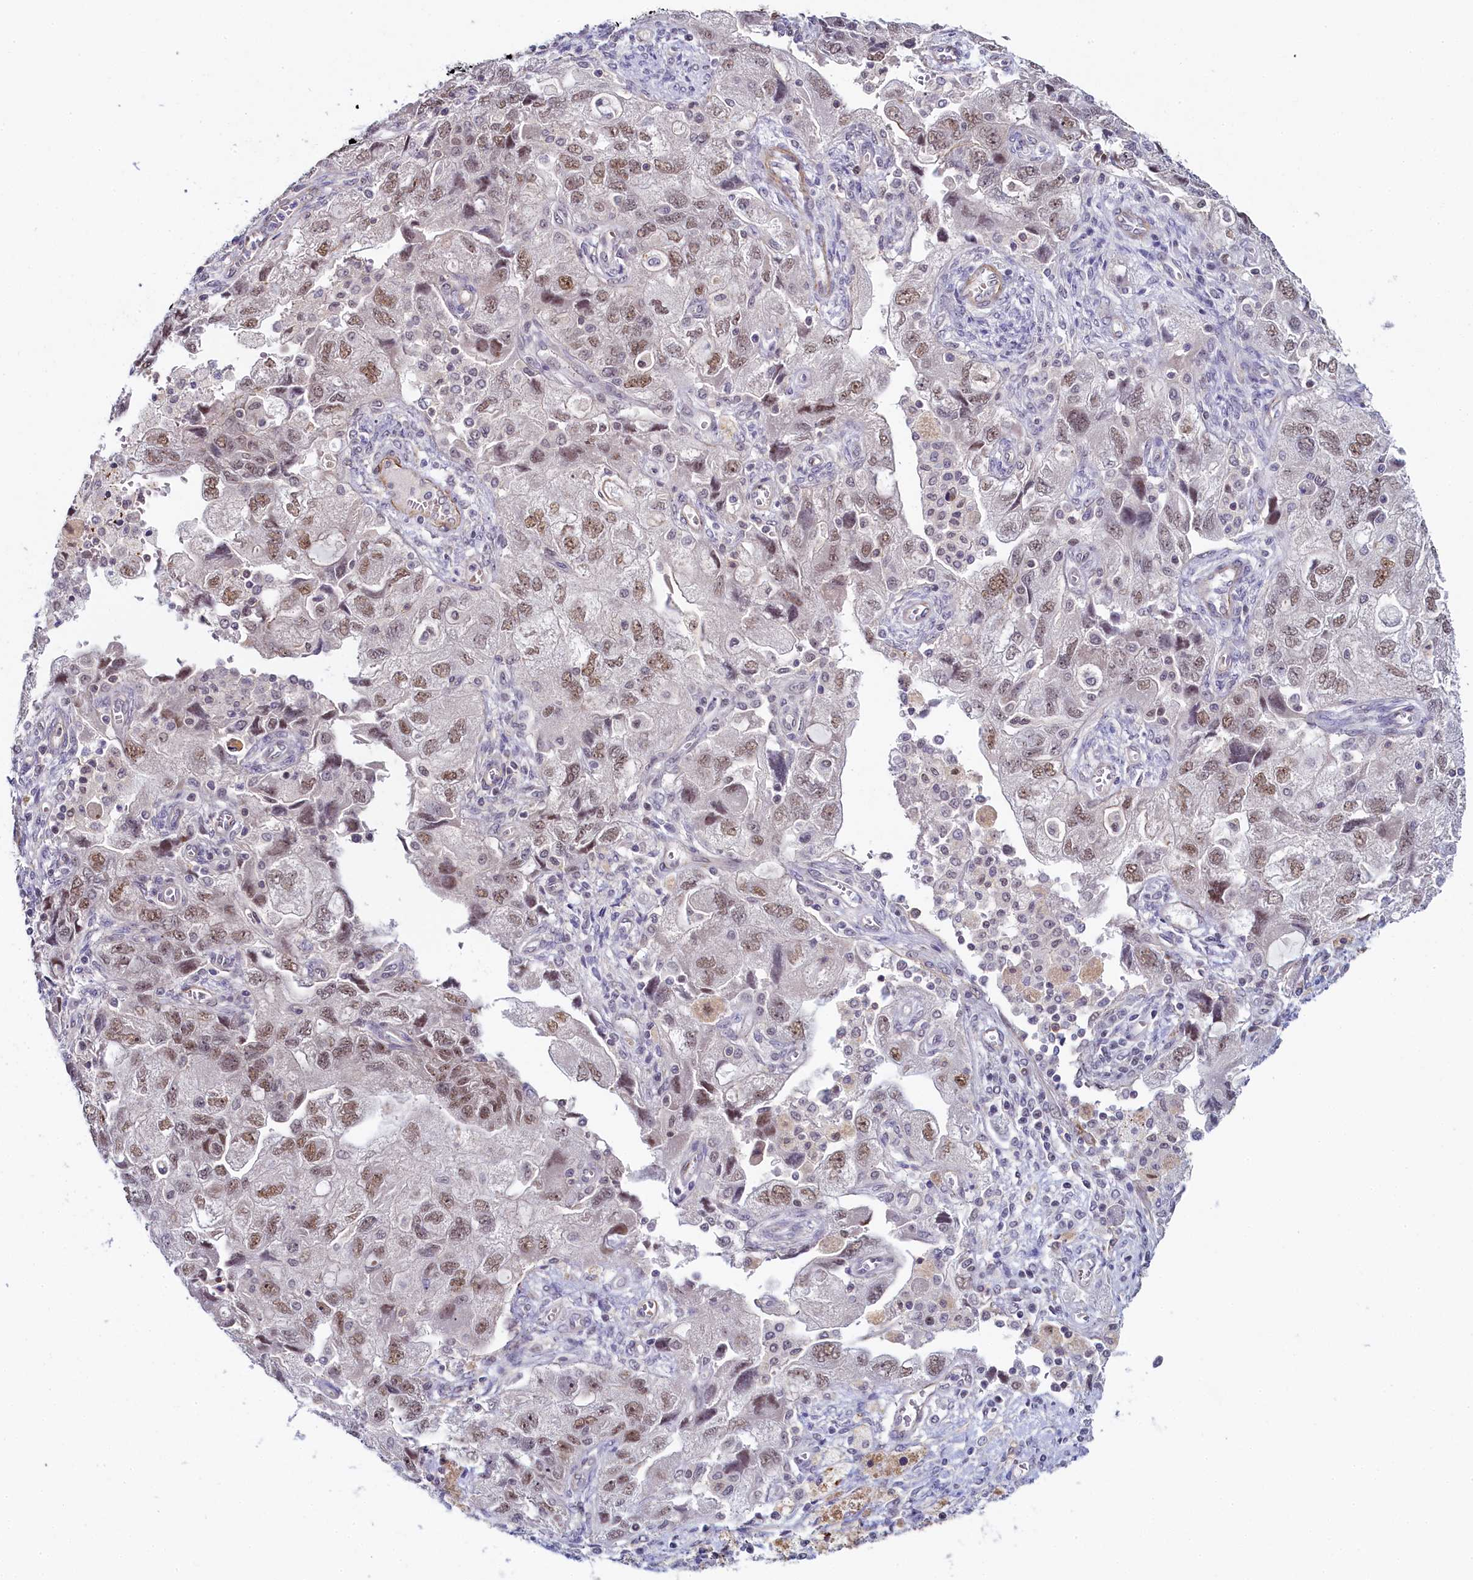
{"staining": {"intensity": "moderate", "quantity": ">75%", "location": "nuclear"}, "tissue": "ovarian cancer", "cell_type": "Tumor cells", "image_type": "cancer", "snomed": [{"axis": "morphology", "description": "Carcinoma, NOS"}, {"axis": "morphology", "description": "Cystadenocarcinoma, serous, NOS"}, {"axis": "topography", "description": "Ovary"}], "caption": "Immunohistochemical staining of serous cystadenocarcinoma (ovarian) demonstrates medium levels of moderate nuclear protein staining in approximately >75% of tumor cells.", "gene": "INTS14", "patient": {"sex": "female", "age": 69}}